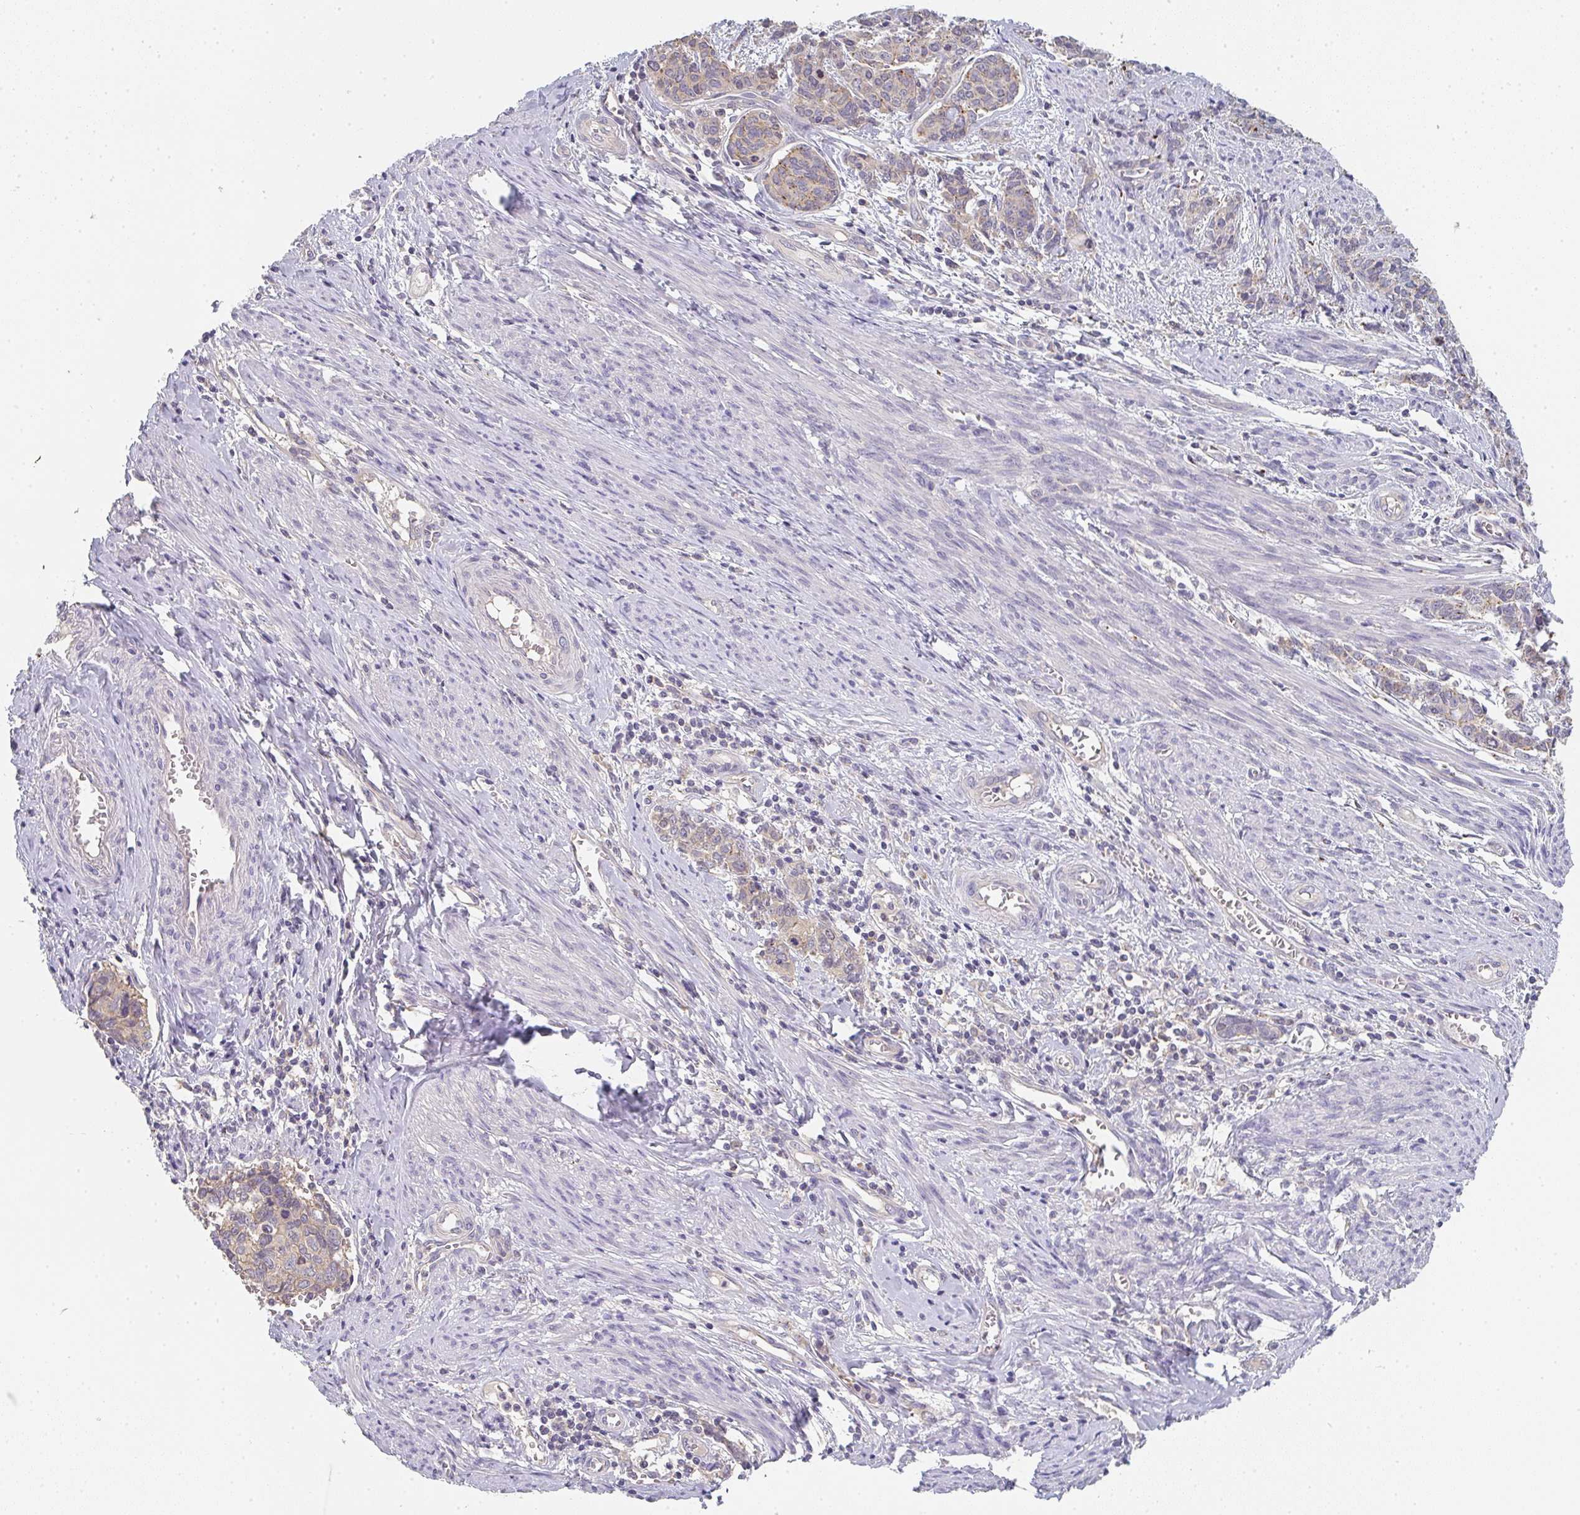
{"staining": {"intensity": "weak", "quantity": ">75%", "location": "cytoplasmic/membranous"}, "tissue": "cervical cancer", "cell_type": "Tumor cells", "image_type": "cancer", "snomed": [{"axis": "morphology", "description": "Squamous cell carcinoma, NOS"}, {"axis": "topography", "description": "Cervix"}], "caption": "The micrograph shows a brown stain indicating the presence of a protein in the cytoplasmic/membranous of tumor cells in cervical squamous cell carcinoma. (brown staining indicates protein expression, while blue staining denotes nuclei).", "gene": "CHMP5", "patient": {"sex": "female", "age": 60}}